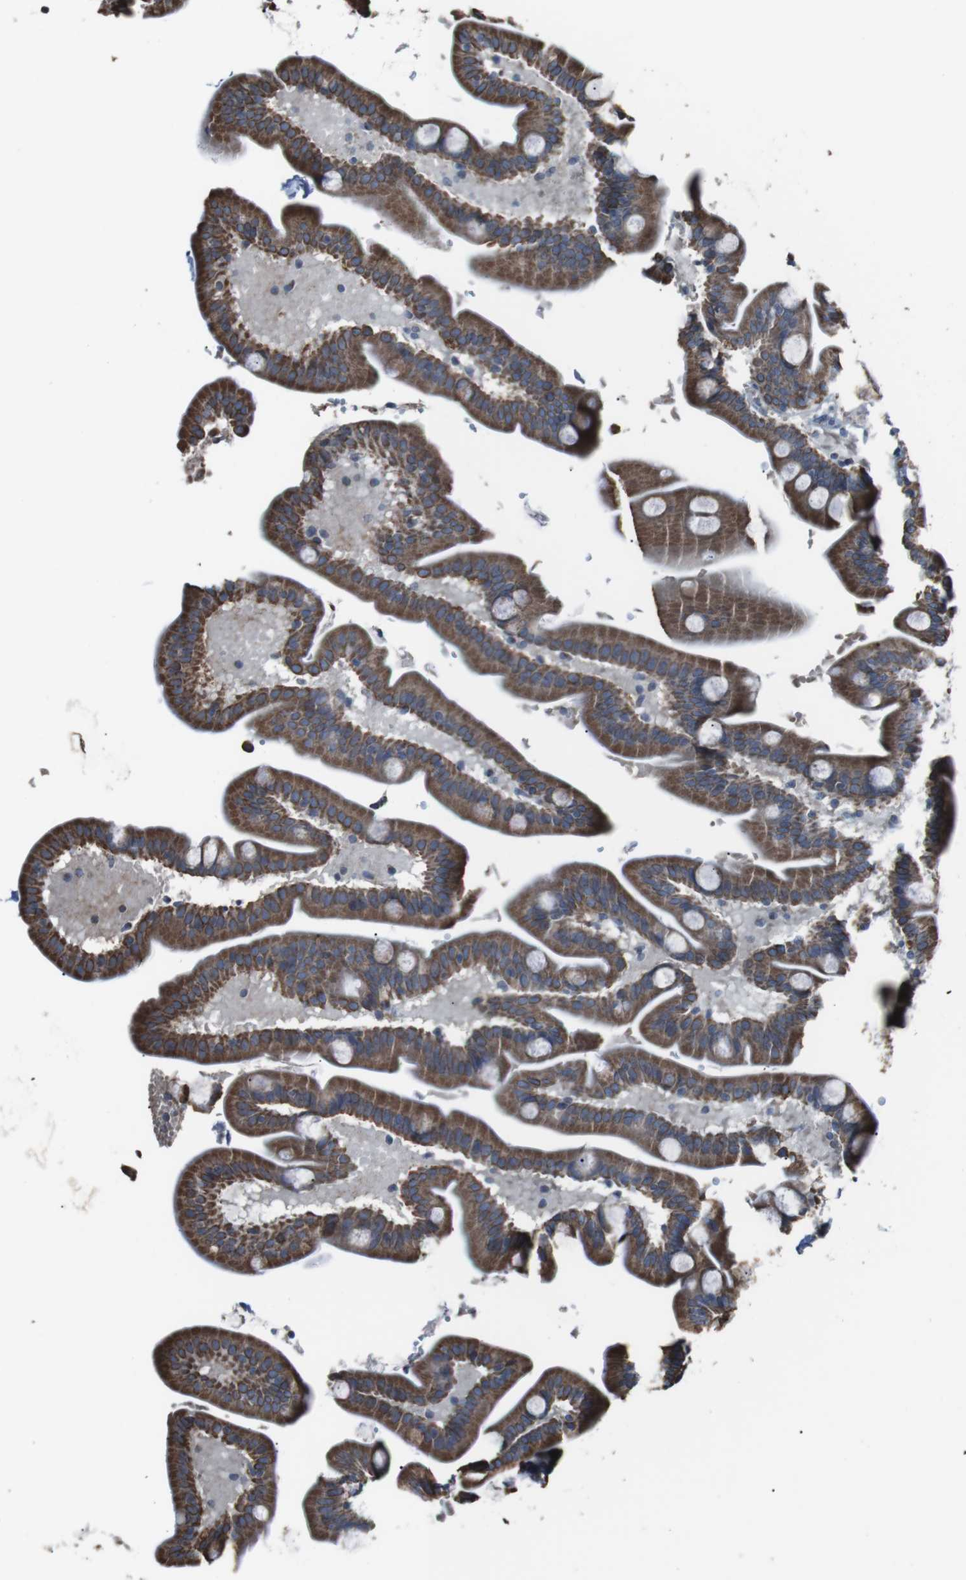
{"staining": {"intensity": "moderate", "quantity": ">75%", "location": "cytoplasmic/membranous"}, "tissue": "duodenum", "cell_type": "Glandular cells", "image_type": "normal", "snomed": [{"axis": "morphology", "description": "Normal tissue, NOS"}, {"axis": "topography", "description": "Duodenum"}], "caption": "Human duodenum stained for a protein (brown) displays moderate cytoplasmic/membranous positive expression in approximately >75% of glandular cells.", "gene": "CISD2", "patient": {"sex": "male", "age": 54}}